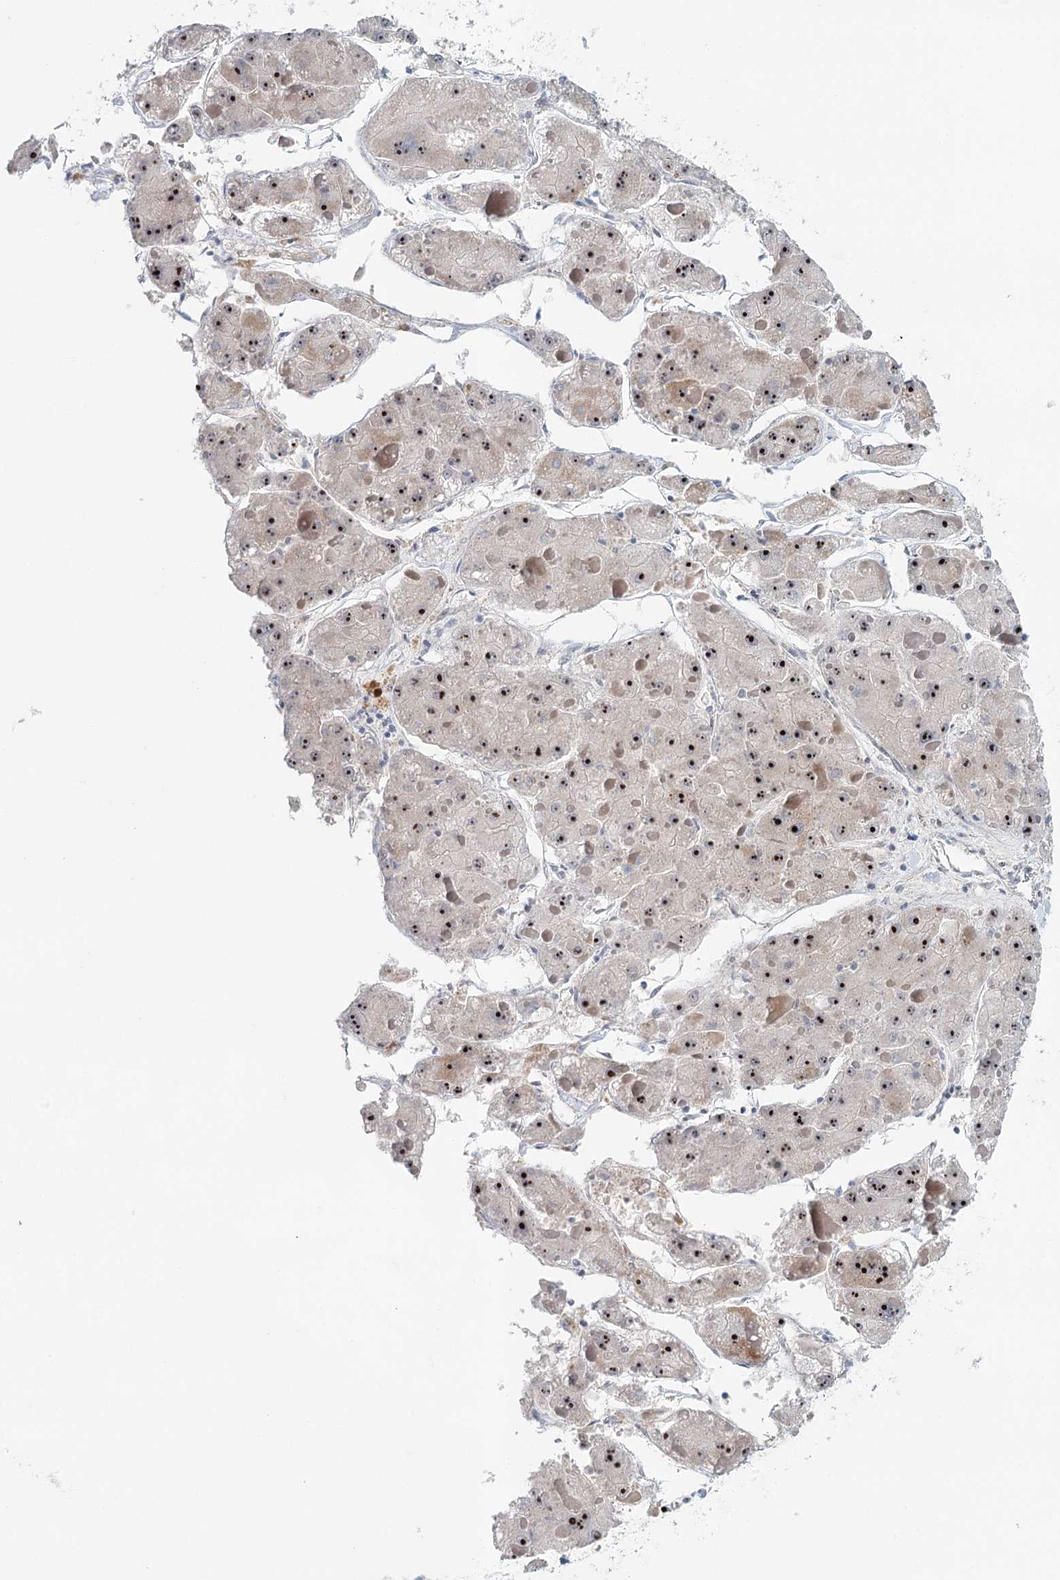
{"staining": {"intensity": "strong", "quantity": ">75%", "location": "nuclear"}, "tissue": "liver cancer", "cell_type": "Tumor cells", "image_type": "cancer", "snomed": [{"axis": "morphology", "description": "Carcinoma, Hepatocellular, NOS"}, {"axis": "topography", "description": "Liver"}], "caption": "Brown immunohistochemical staining in liver hepatocellular carcinoma displays strong nuclear staining in about >75% of tumor cells. (DAB (3,3'-diaminobenzidine) IHC with brightfield microscopy, high magnification).", "gene": "RBM43", "patient": {"sex": "female", "age": 73}}